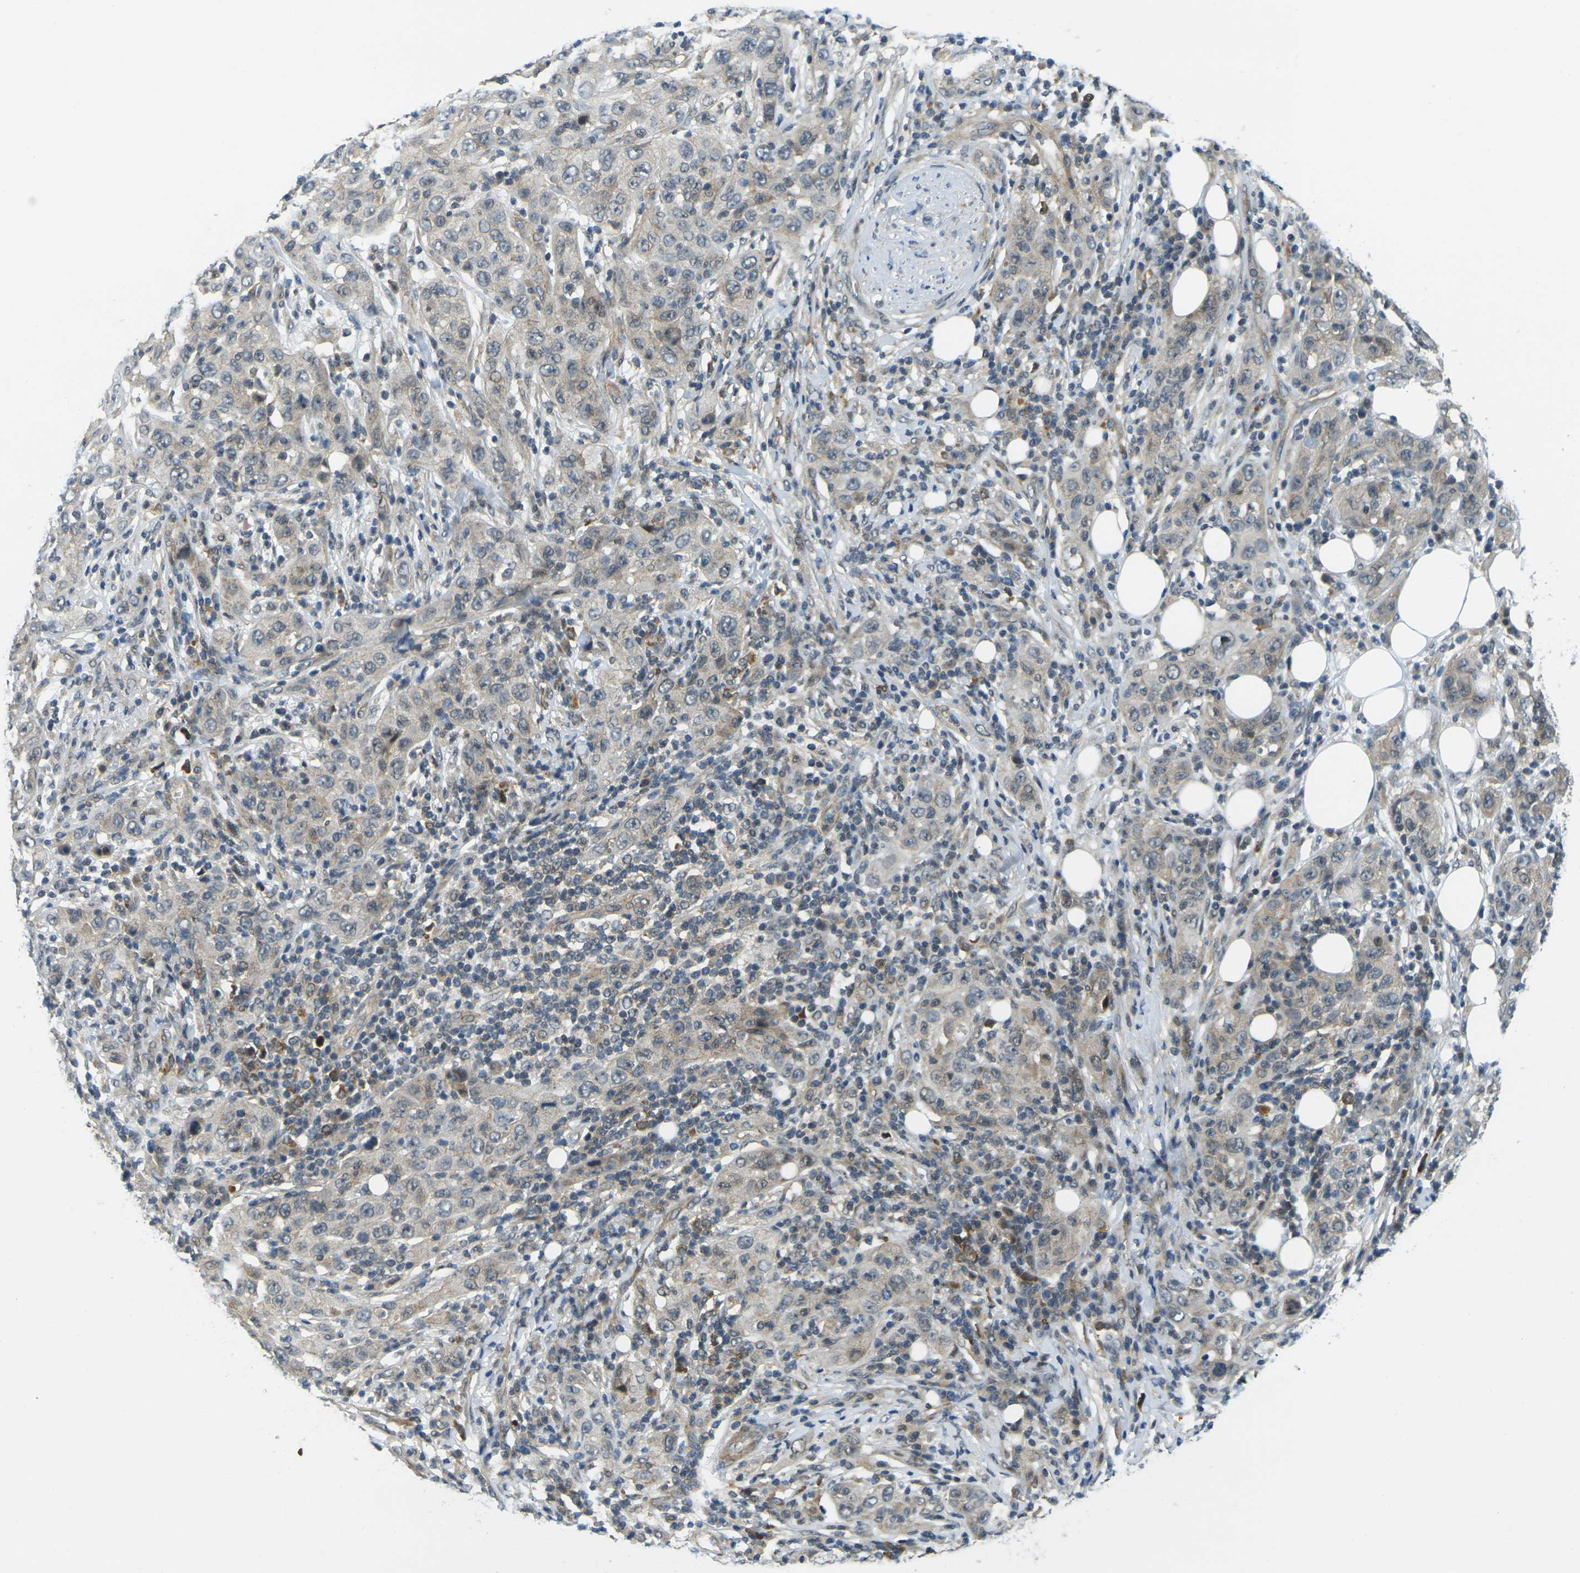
{"staining": {"intensity": "weak", "quantity": "<25%", "location": "cytoplasmic/membranous"}, "tissue": "skin cancer", "cell_type": "Tumor cells", "image_type": "cancer", "snomed": [{"axis": "morphology", "description": "Squamous cell carcinoma, NOS"}, {"axis": "topography", "description": "Skin"}], "caption": "The IHC image has no significant positivity in tumor cells of skin cancer tissue. (Stains: DAB immunohistochemistry (IHC) with hematoxylin counter stain, Microscopy: brightfield microscopy at high magnification).", "gene": "KCTD10", "patient": {"sex": "female", "age": 88}}